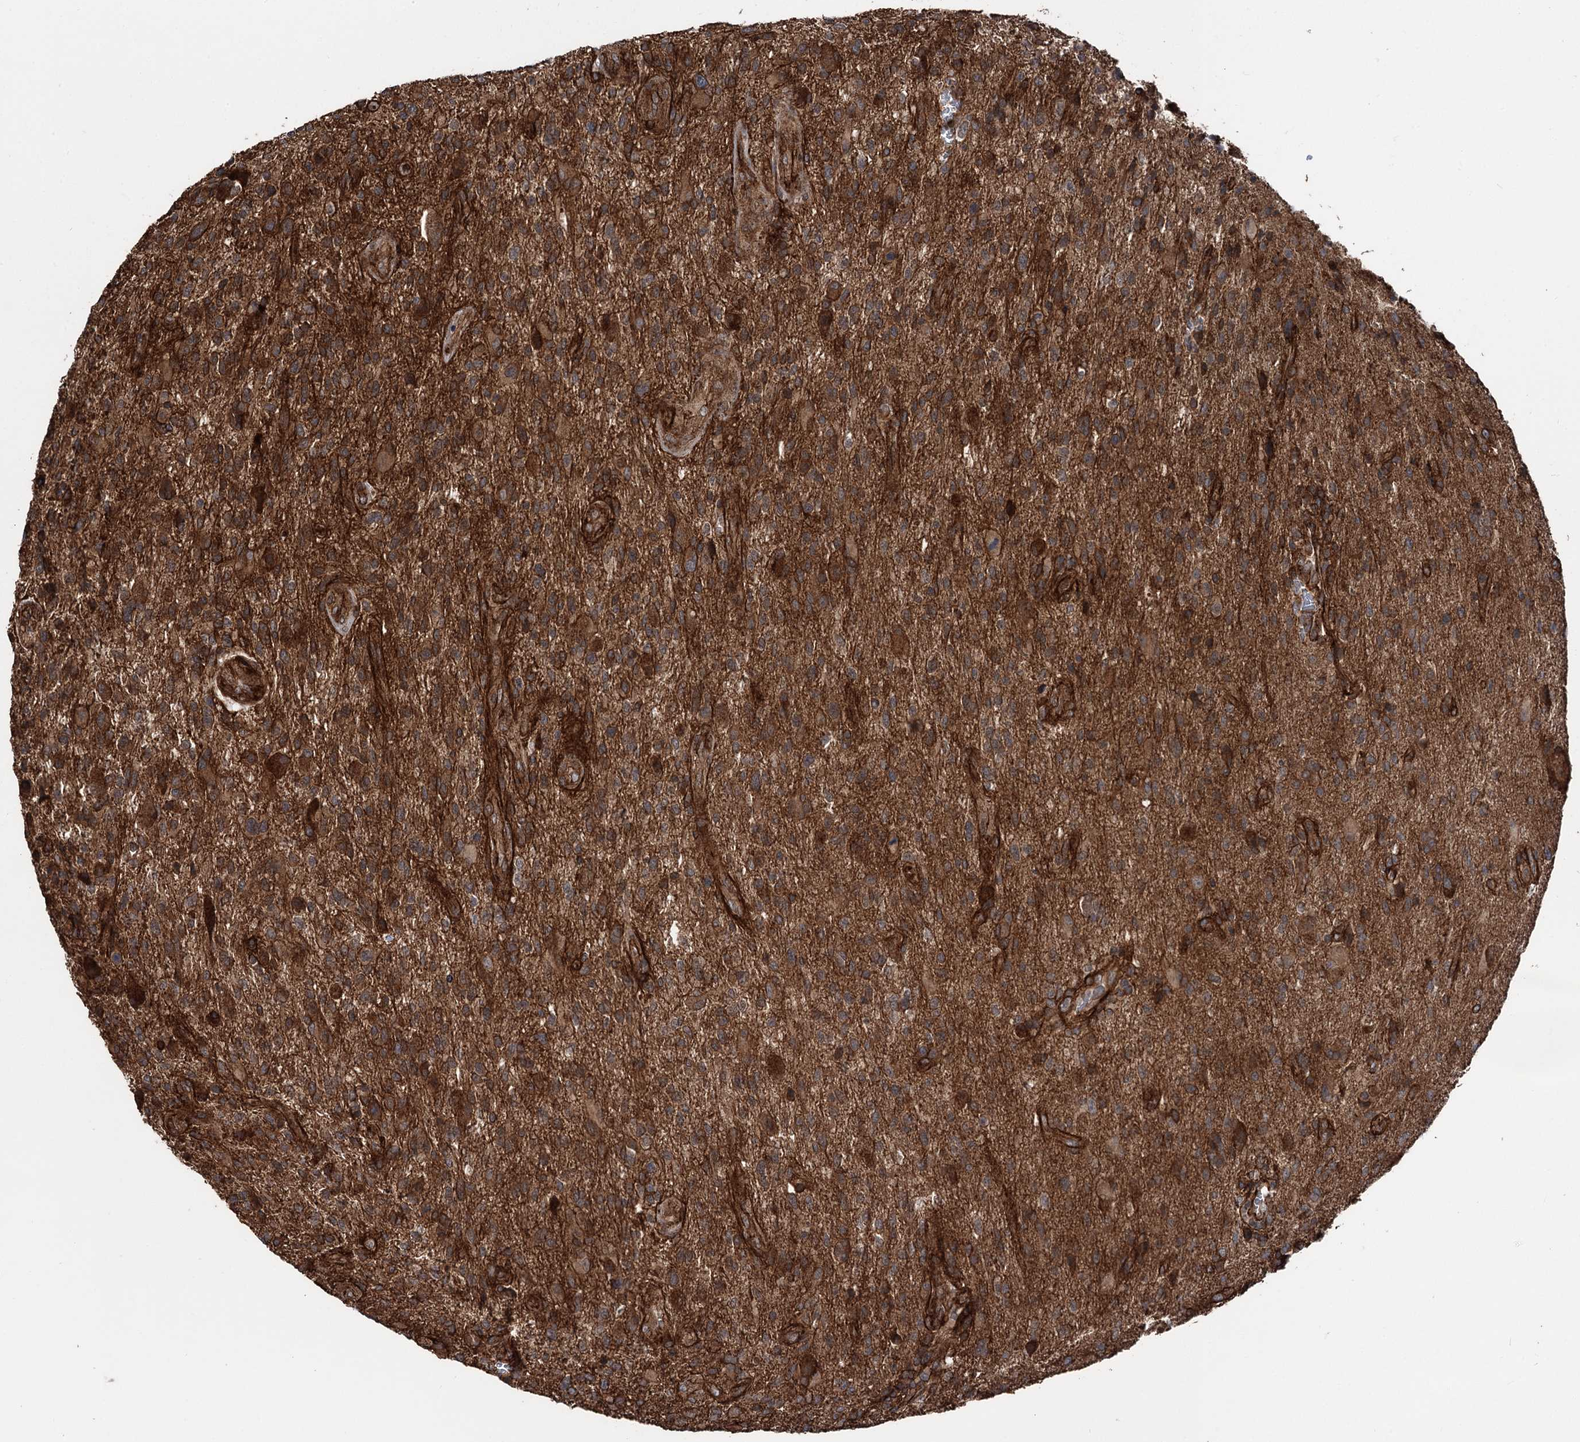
{"staining": {"intensity": "moderate", "quantity": ">75%", "location": "cytoplasmic/membranous"}, "tissue": "glioma", "cell_type": "Tumor cells", "image_type": "cancer", "snomed": [{"axis": "morphology", "description": "Glioma, malignant, High grade"}, {"axis": "topography", "description": "Brain"}], "caption": "The image displays a brown stain indicating the presence of a protein in the cytoplasmic/membranous of tumor cells in glioma.", "gene": "ITFG2", "patient": {"sex": "male", "age": 47}}